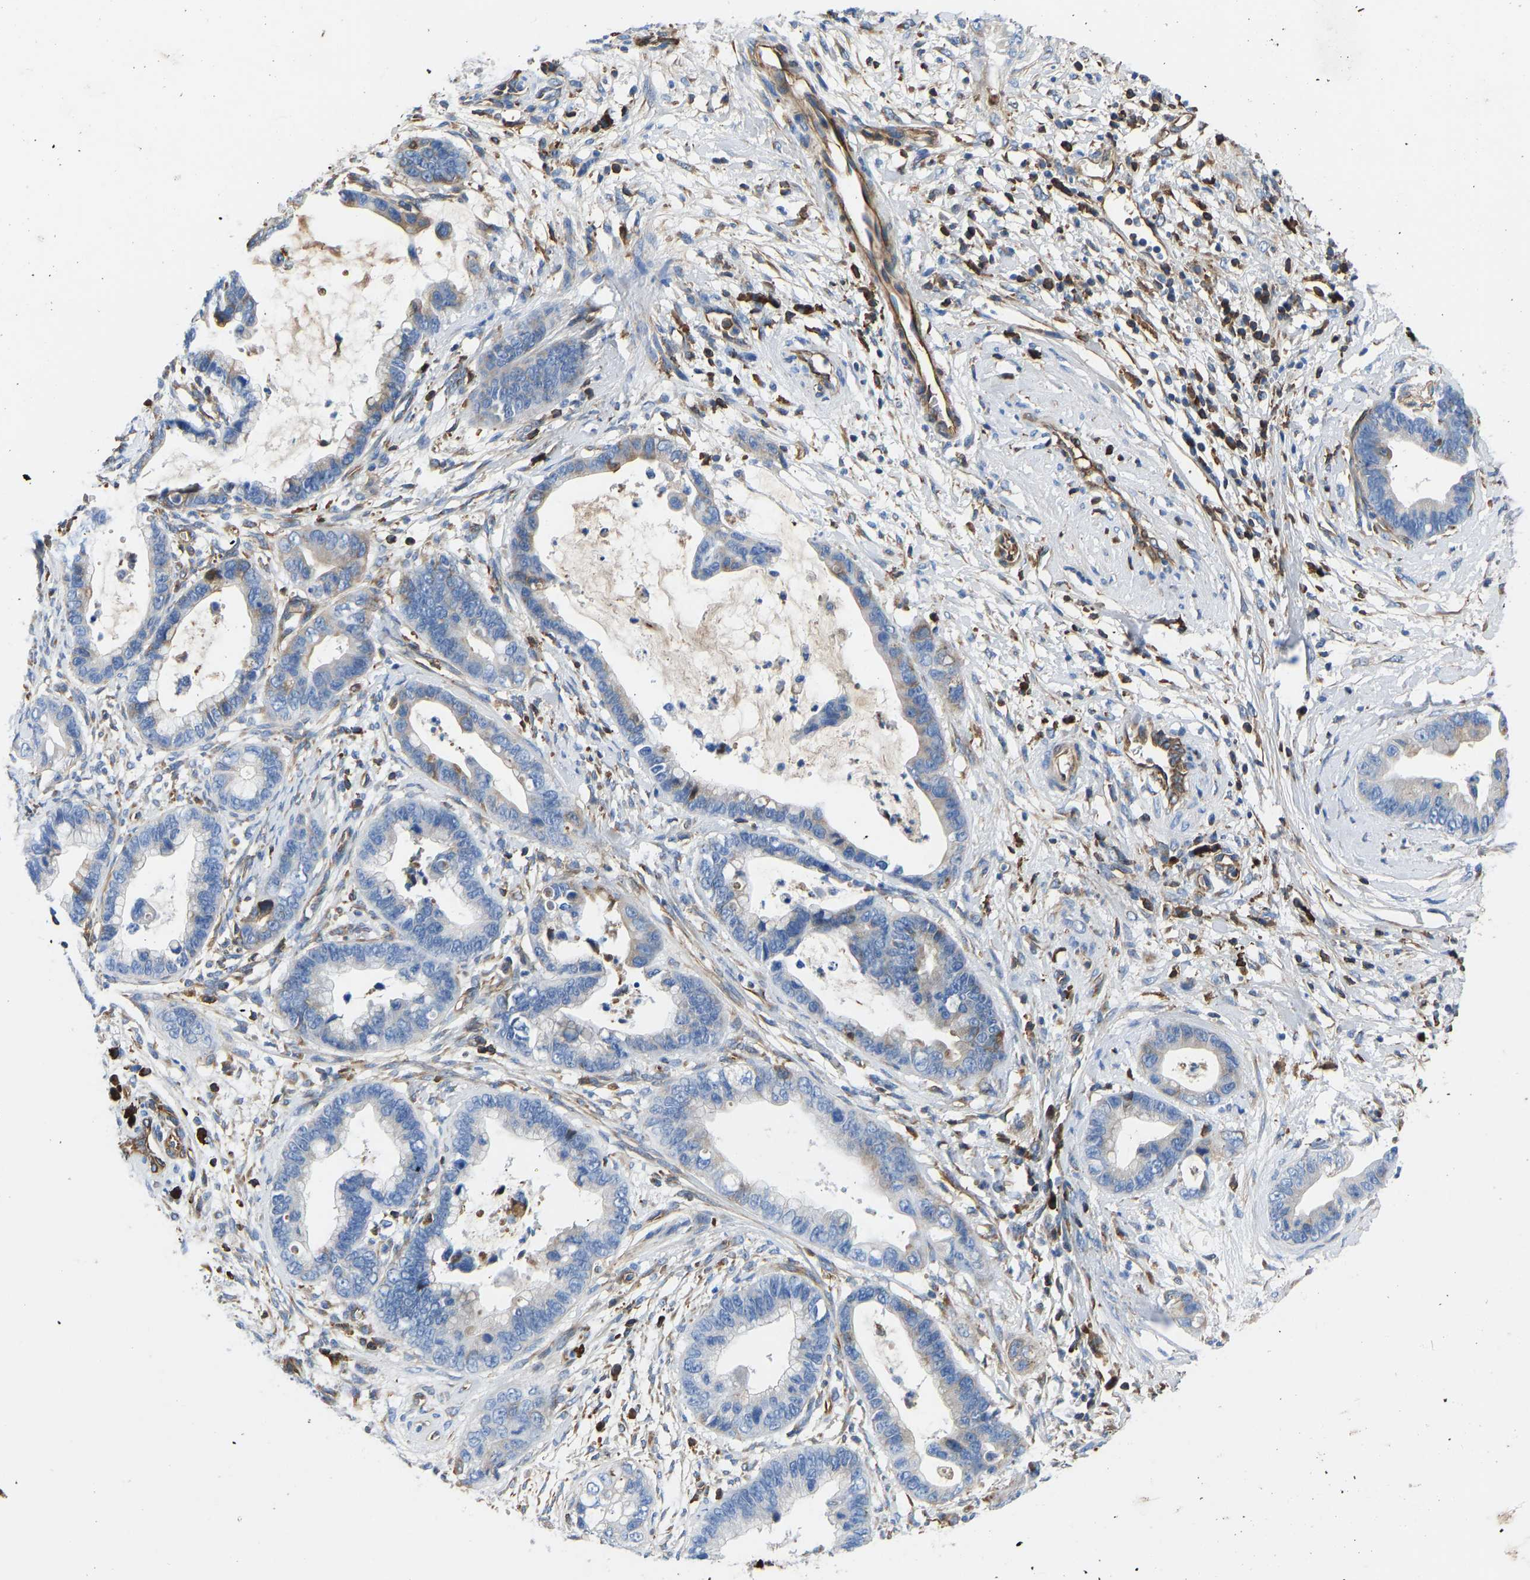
{"staining": {"intensity": "negative", "quantity": "none", "location": "none"}, "tissue": "cervical cancer", "cell_type": "Tumor cells", "image_type": "cancer", "snomed": [{"axis": "morphology", "description": "Adenocarcinoma, NOS"}, {"axis": "topography", "description": "Cervix"}], "caption": "This is a histopathology image of immunohistochemistry staining of cervical adenocarcinoma, which shows no expression in tumor cells.", "gene": "HSPG2", "patient": {"sex": "female", "age": 44}}